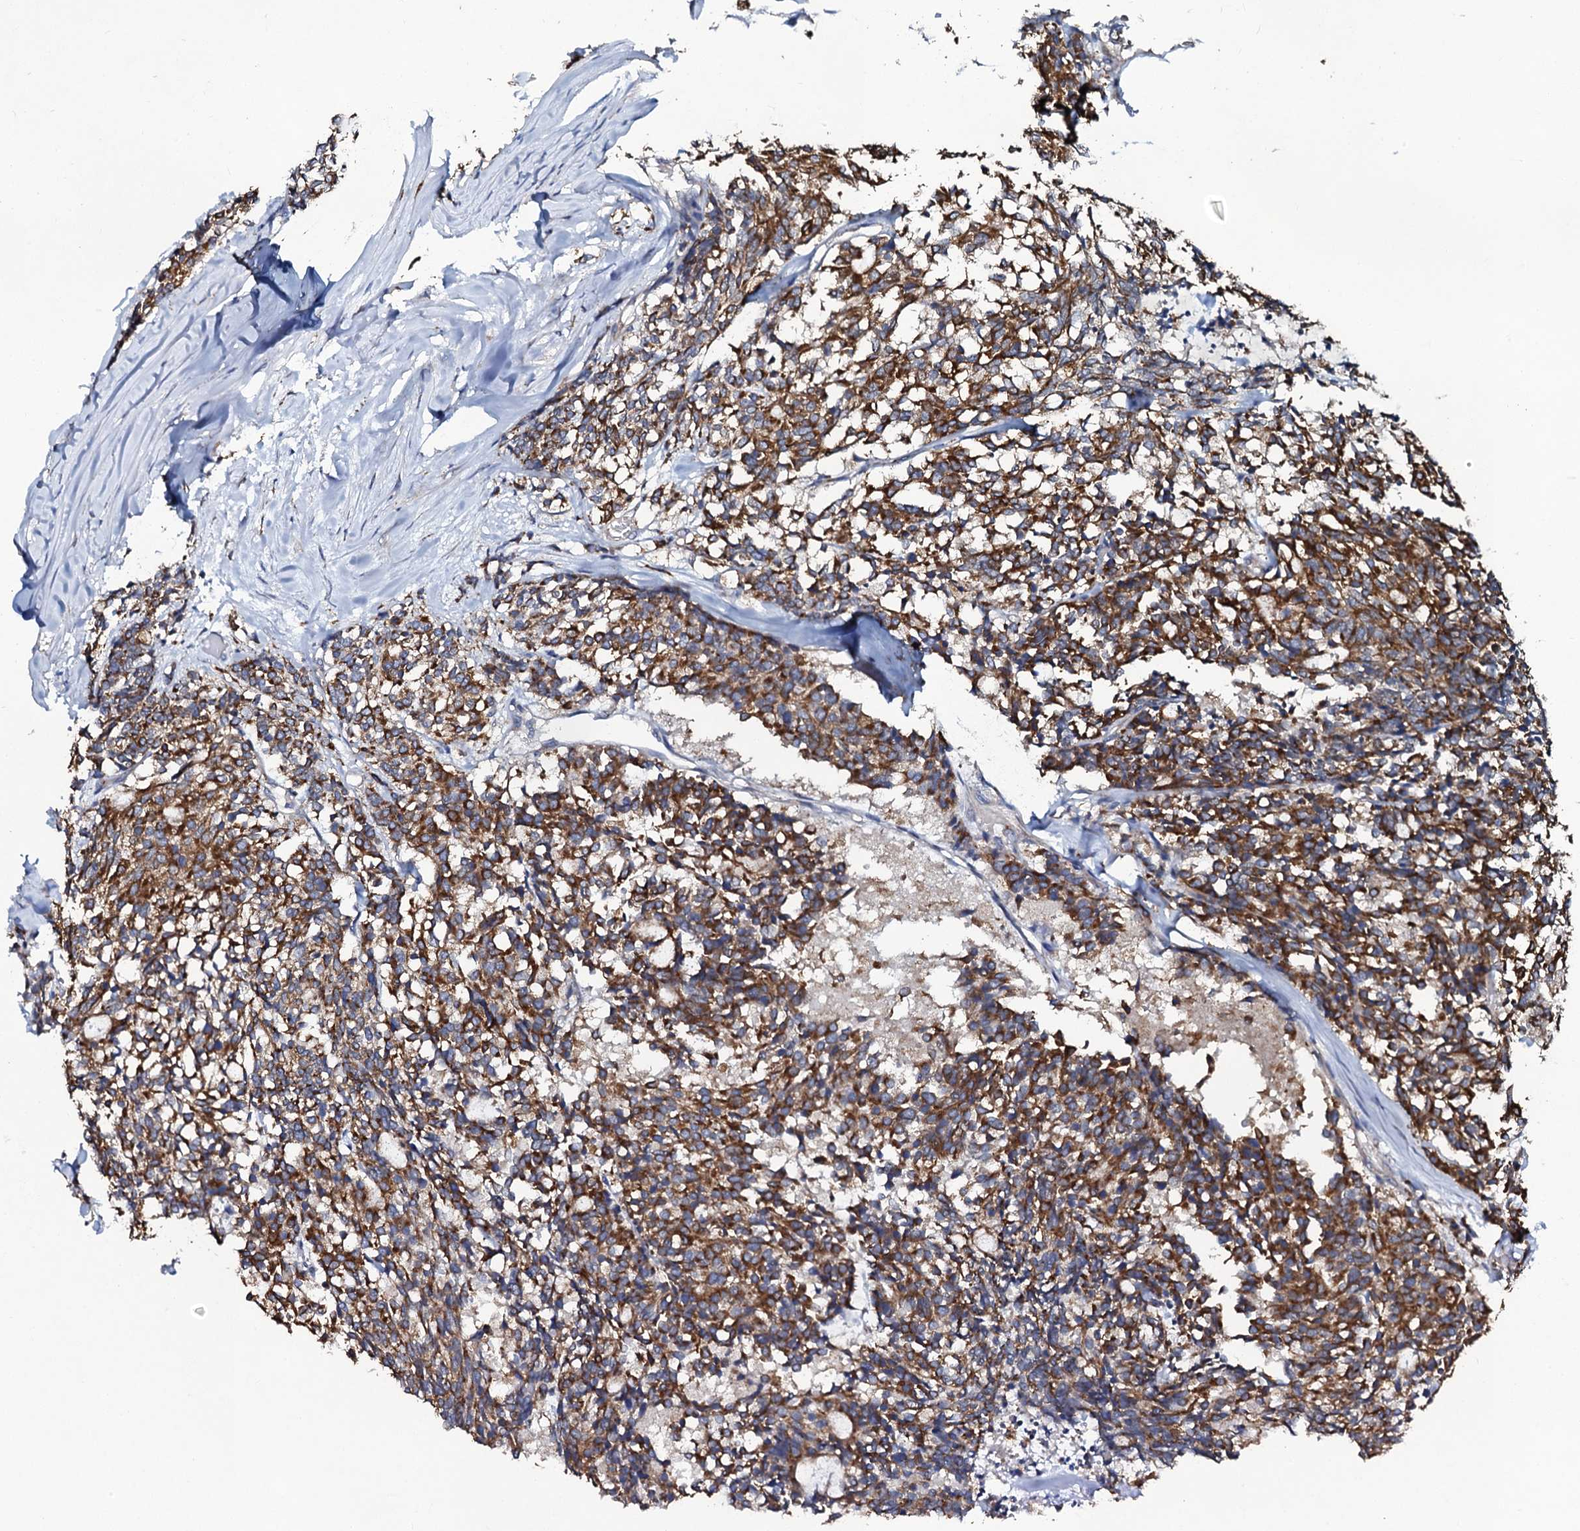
{"staining": {"intensity": "strong", "quantity": ">75%", "location": "cytoplasmic/membranous"}, "tissue": "carcinoid", "cell_type": "Tumor cells", "image_type": "cancer", "snomed": [{"axis": "morphology", "description": "Carcinoid, malignant, NOS"}, {"axis": "topography", "description": "Pancreas"}], "caption": "Malignant carcinoid was stained to show a protein in brown. There is high levels of strong cytoplasmic/membranous positivity in approximately >75% of tumor cells.", "gene": "GLCE", "patient": {"sex": "female", "age": 54}}